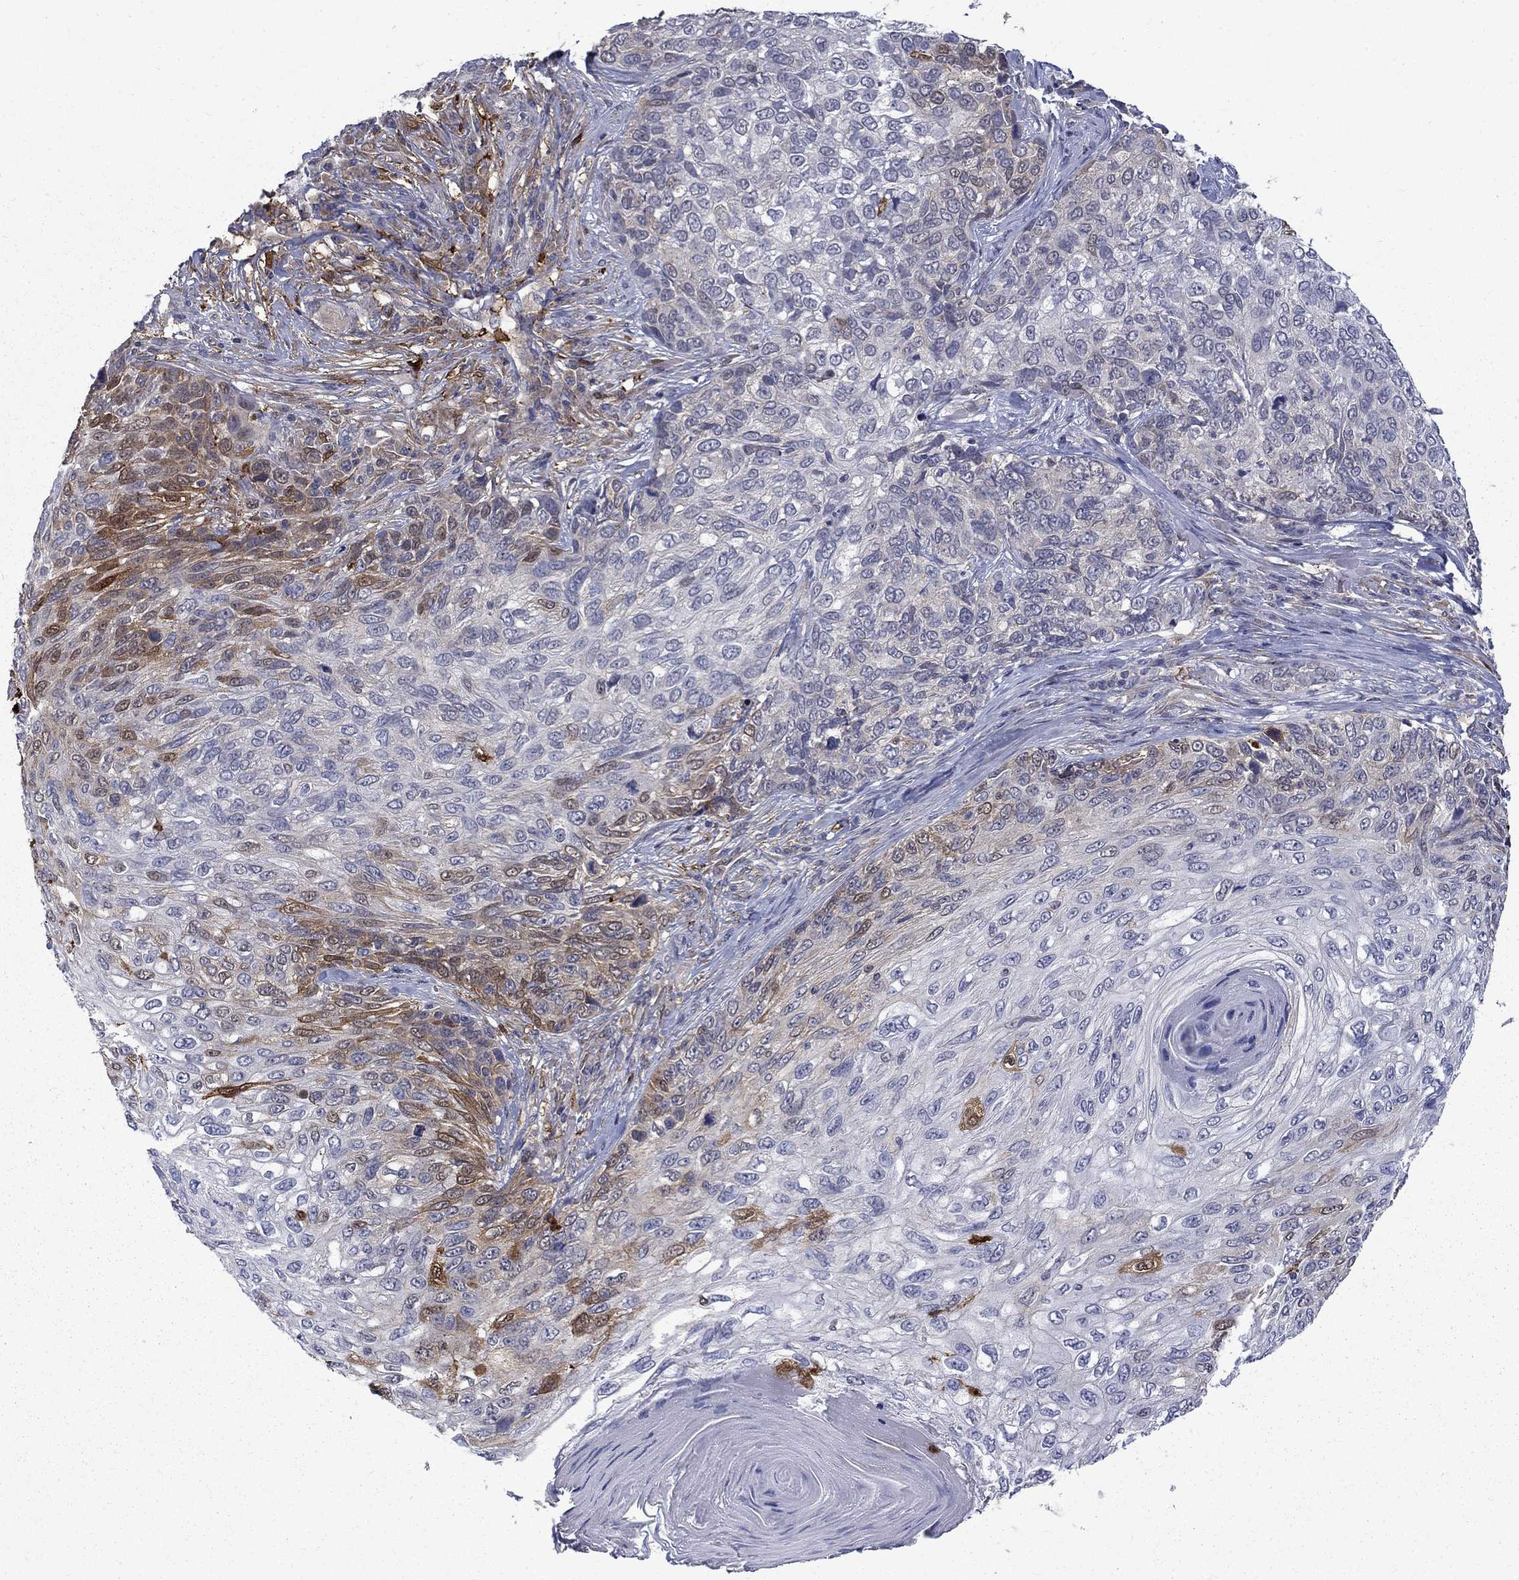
{"staining": {"intensity": "strong", "quantity": "25%-75%", "location": "cytoplasmic/membranous"}, "tissue": "skin cancer", "cell_type": "Tumor cells", "image_type": "cancer", "snomed": [{"axis": "morphology", "description": "Squamous cell carcinoma, NOS"}, {"axis": "topography", "description": "Skin"}], "caption": "Immunohistochemical staining of skin cancer (squamous cell carcinoma) exhibits high levels of strong cytoplasmic/membranous expression in approximately 25%-75% of tumor cells.", "gene": "PCBP3", "patient": {"sex": "male", "age": 92}}